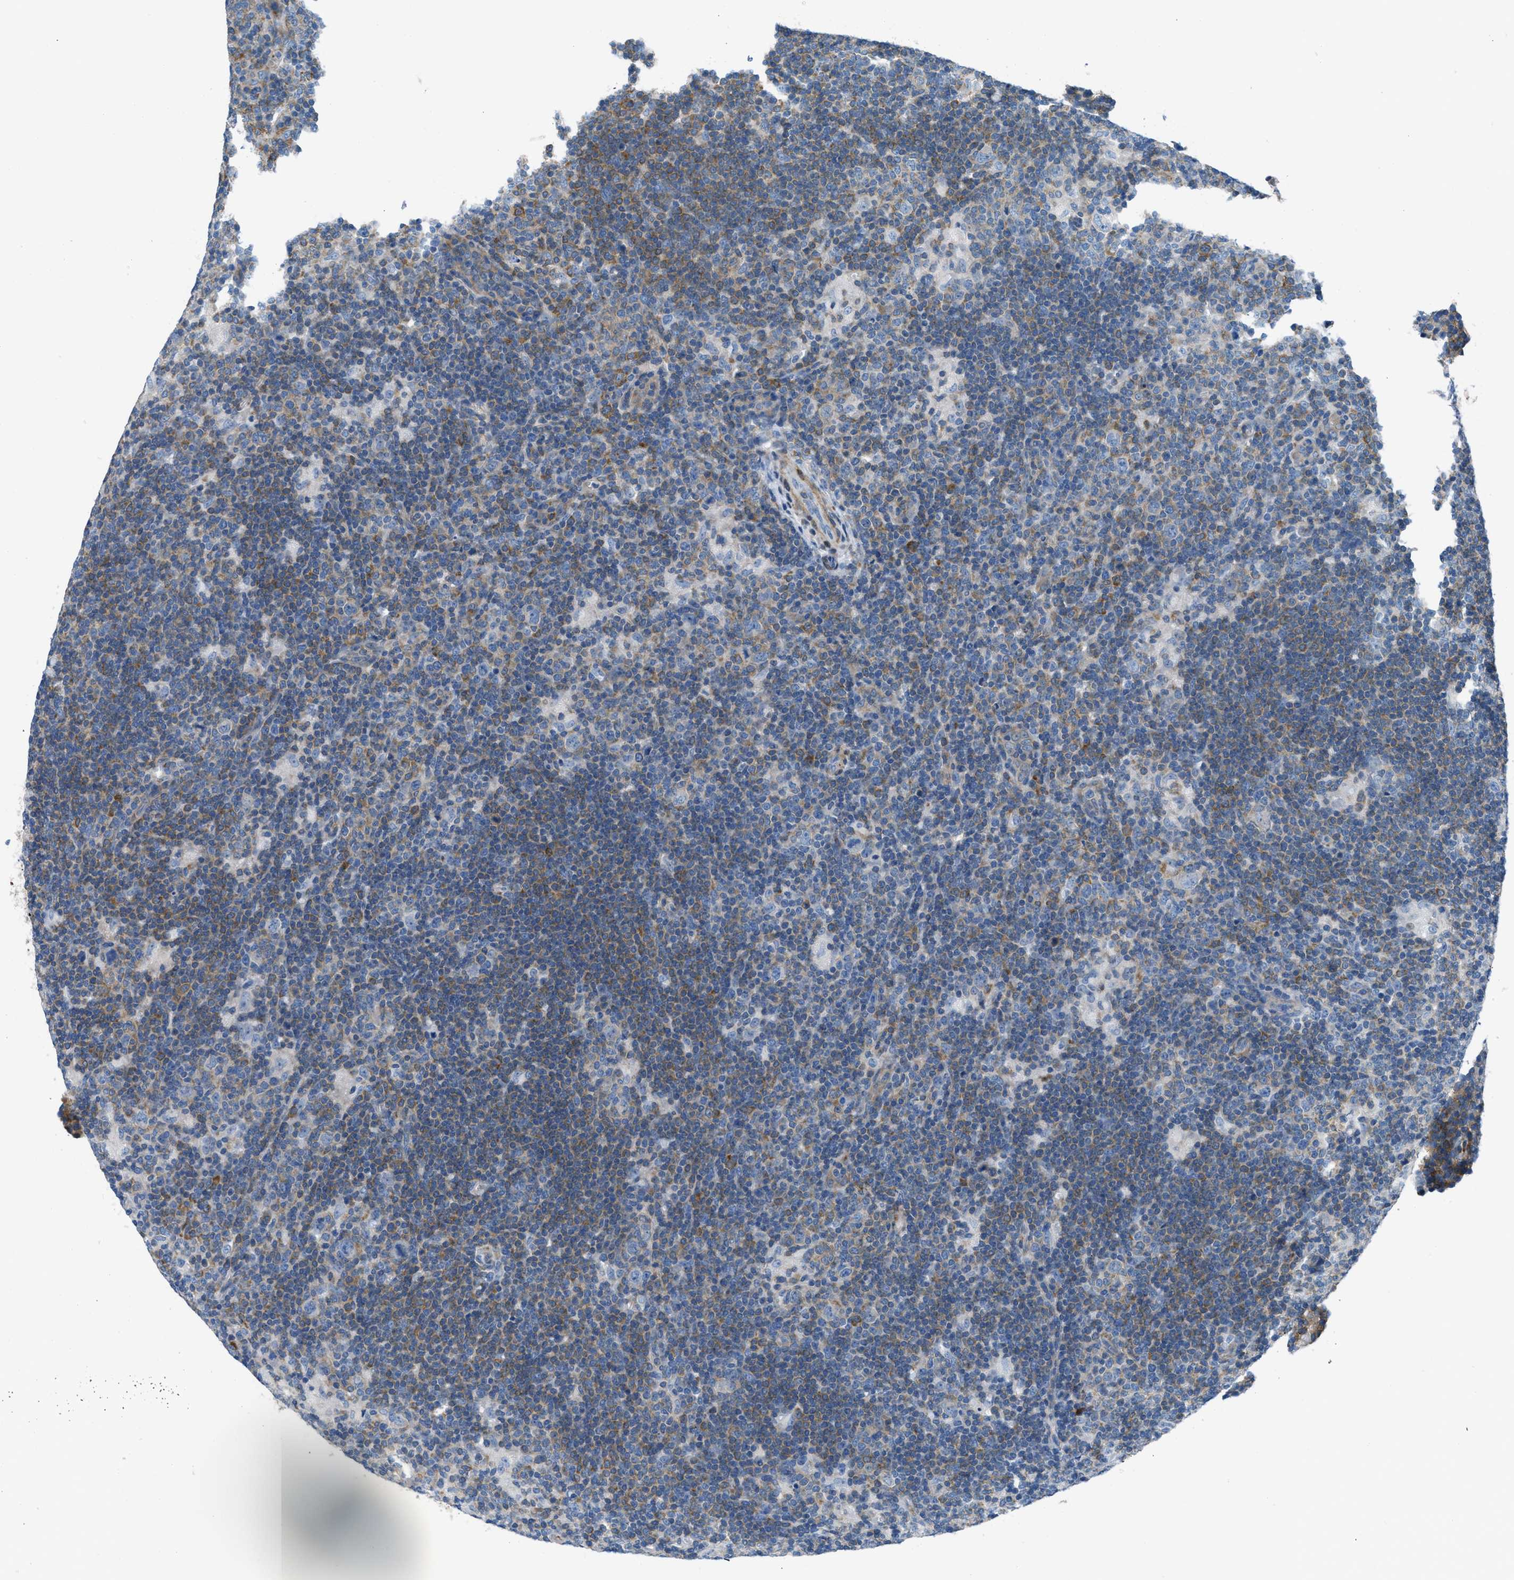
{"staining": {"intensity": "negative", "quantity": "none", "location": "none"}, "tissue": "lymphoma", "cell_type": "Tumor cells", "image_type": "cancer", "snomed": [{"axis": "morphology", "description": "Hodgkin's disease, NOS"}, {"axis": "topography", "description": "Lymph node"}], "caption": "Immunohistochemistry (IHC) photomicrograph of neoplastic tissue: human lymphoma stained with DAB (3,3'-diaminobenzidine) demonstrates no significant protein positivity in tumor cells.", "gene": "MAPRE2", "patient": {"sex": "female", "age": 57}}